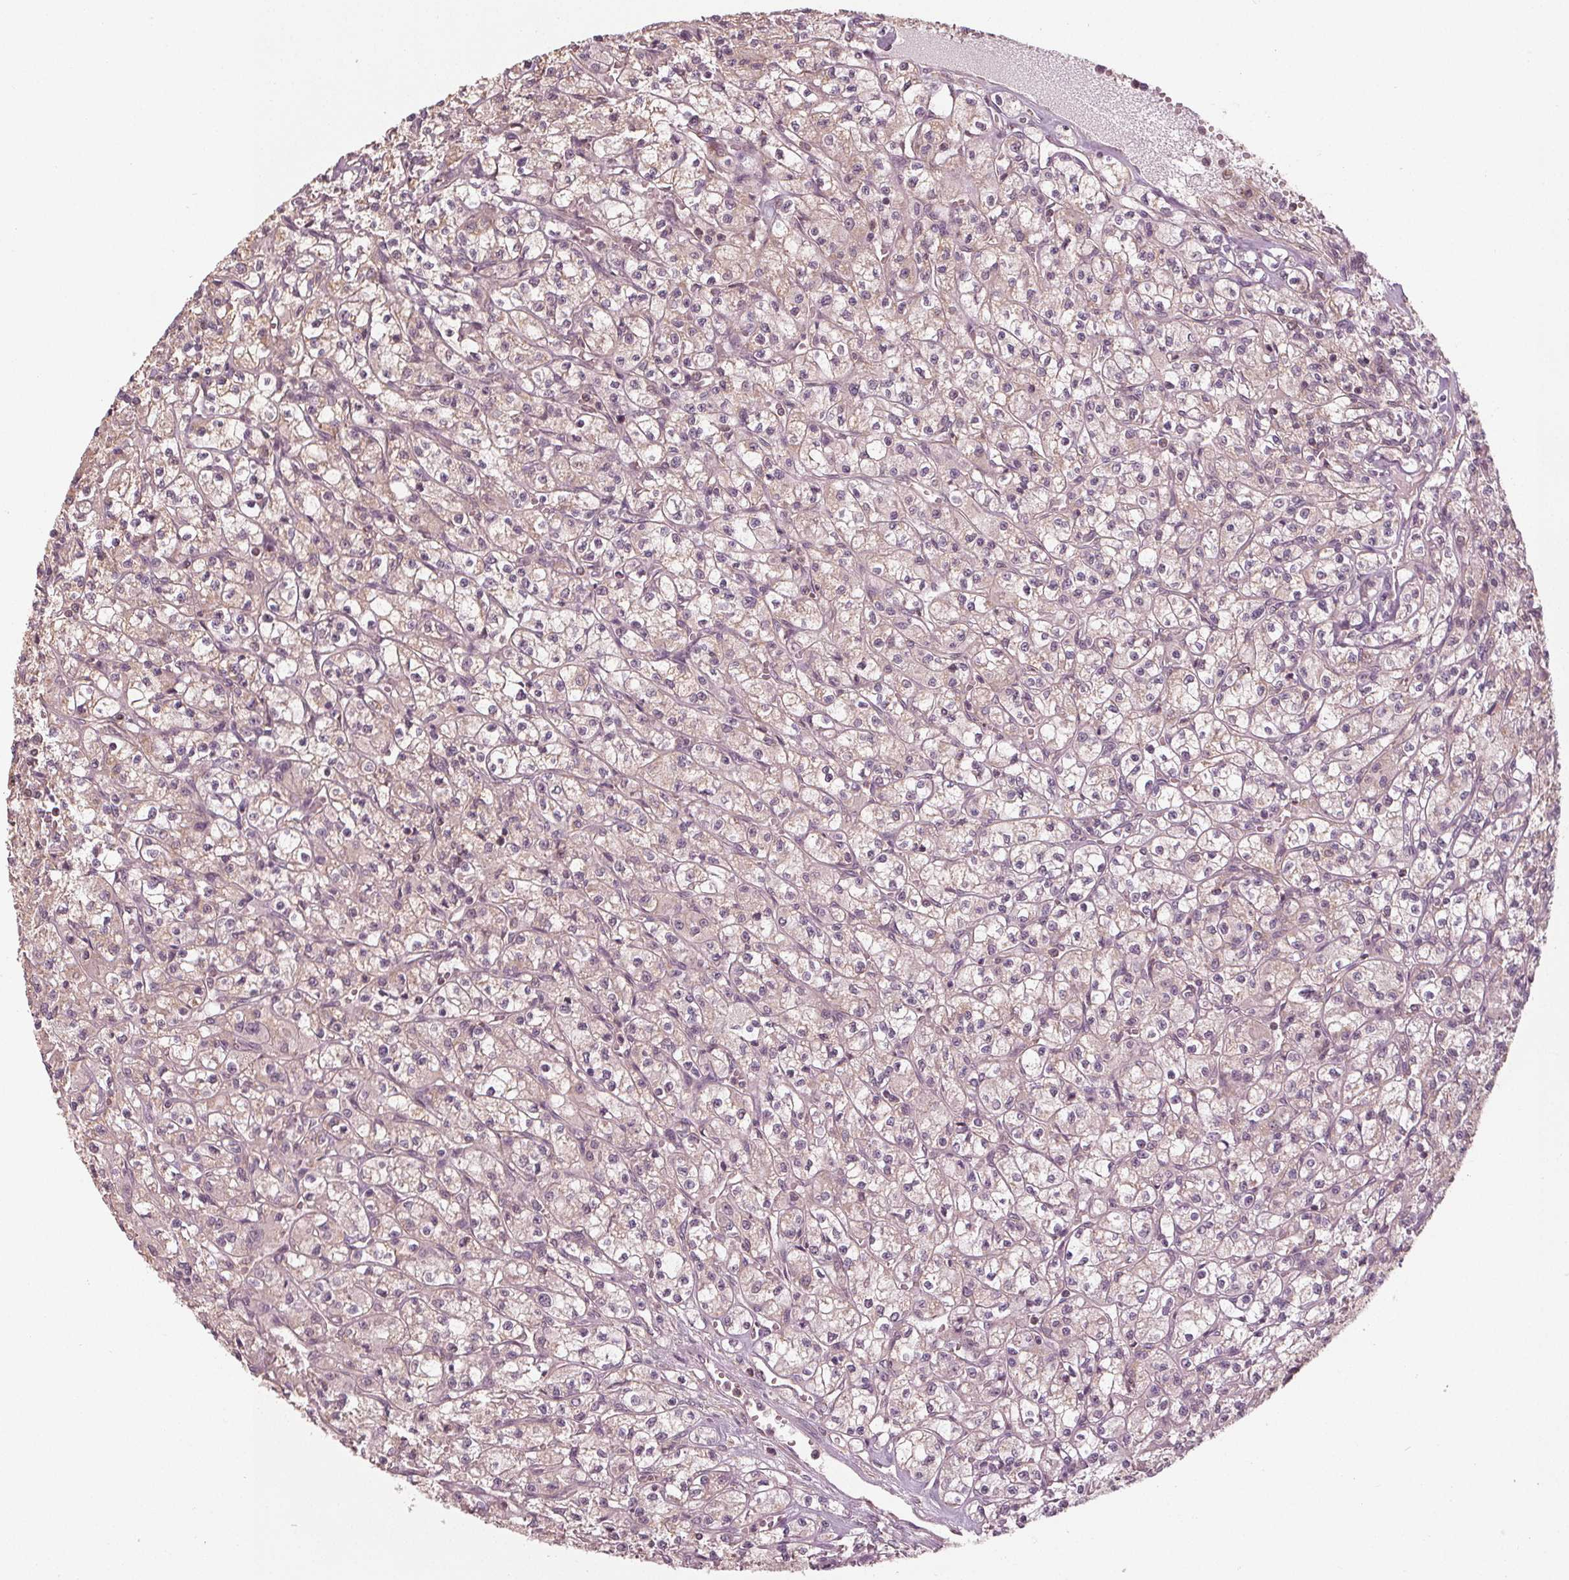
{"staining": {"intensity": "weak", "quantity": "25%-75%", "location": "cytoplasmic/membranous"}, "tissue": "renal cancer", "cell_type": "Tumor cells", "image_type": "cancer", "snomed": [{"axis": "morphology", "description": "Adenocarcinoma, NOS"}, {"axis": "topography", "description": "Kidney"}], "caption": "Weak cytoplasmic/membranous positivity is present in approximately 25%-75% of tumor cells in renal adenocarcinoma.", "gene": "GNB2", "patient": {"sex": "female", "age": 70}}